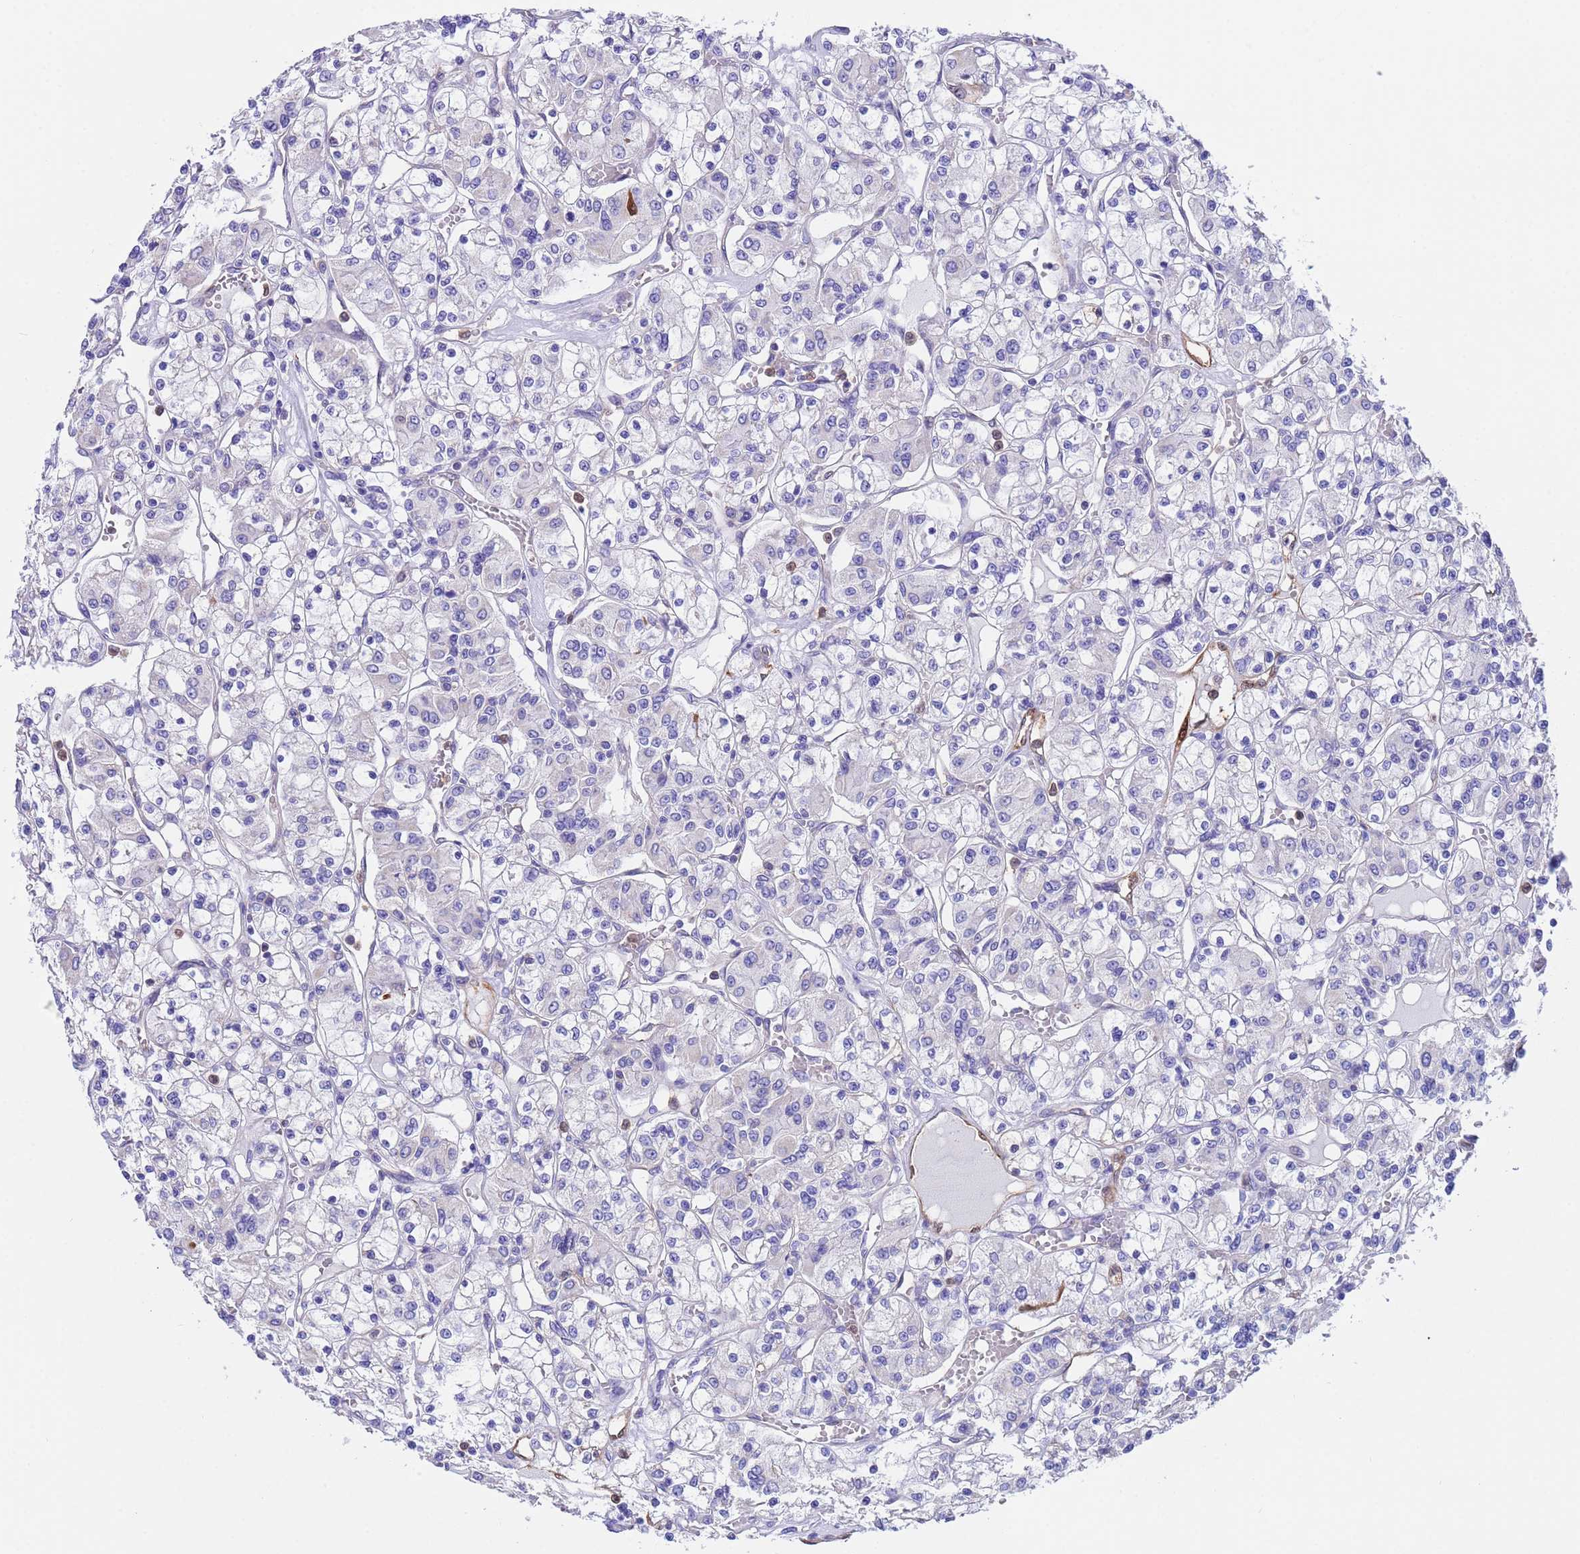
{"staining": {"intensity": "negative", "quantity": "none", "location": "none"}, "tissue": "renal cancer", "cell_type": "Tumor cells", "image_type": "cancer", "snomed": [{"axis": "morphology", "description": "Adenocarcinoma, NOS"}, {"axis": "topography", "description": "Kidney"}], "caption": "There is no significant positivity in tumor cells of renal cancer (adenocarcinoma). (Brightfield microscopy of DAB immunohistochemistry at high magnification).", "gene": "C6orf47", "patient": {"sex": "female", "age": 59}}